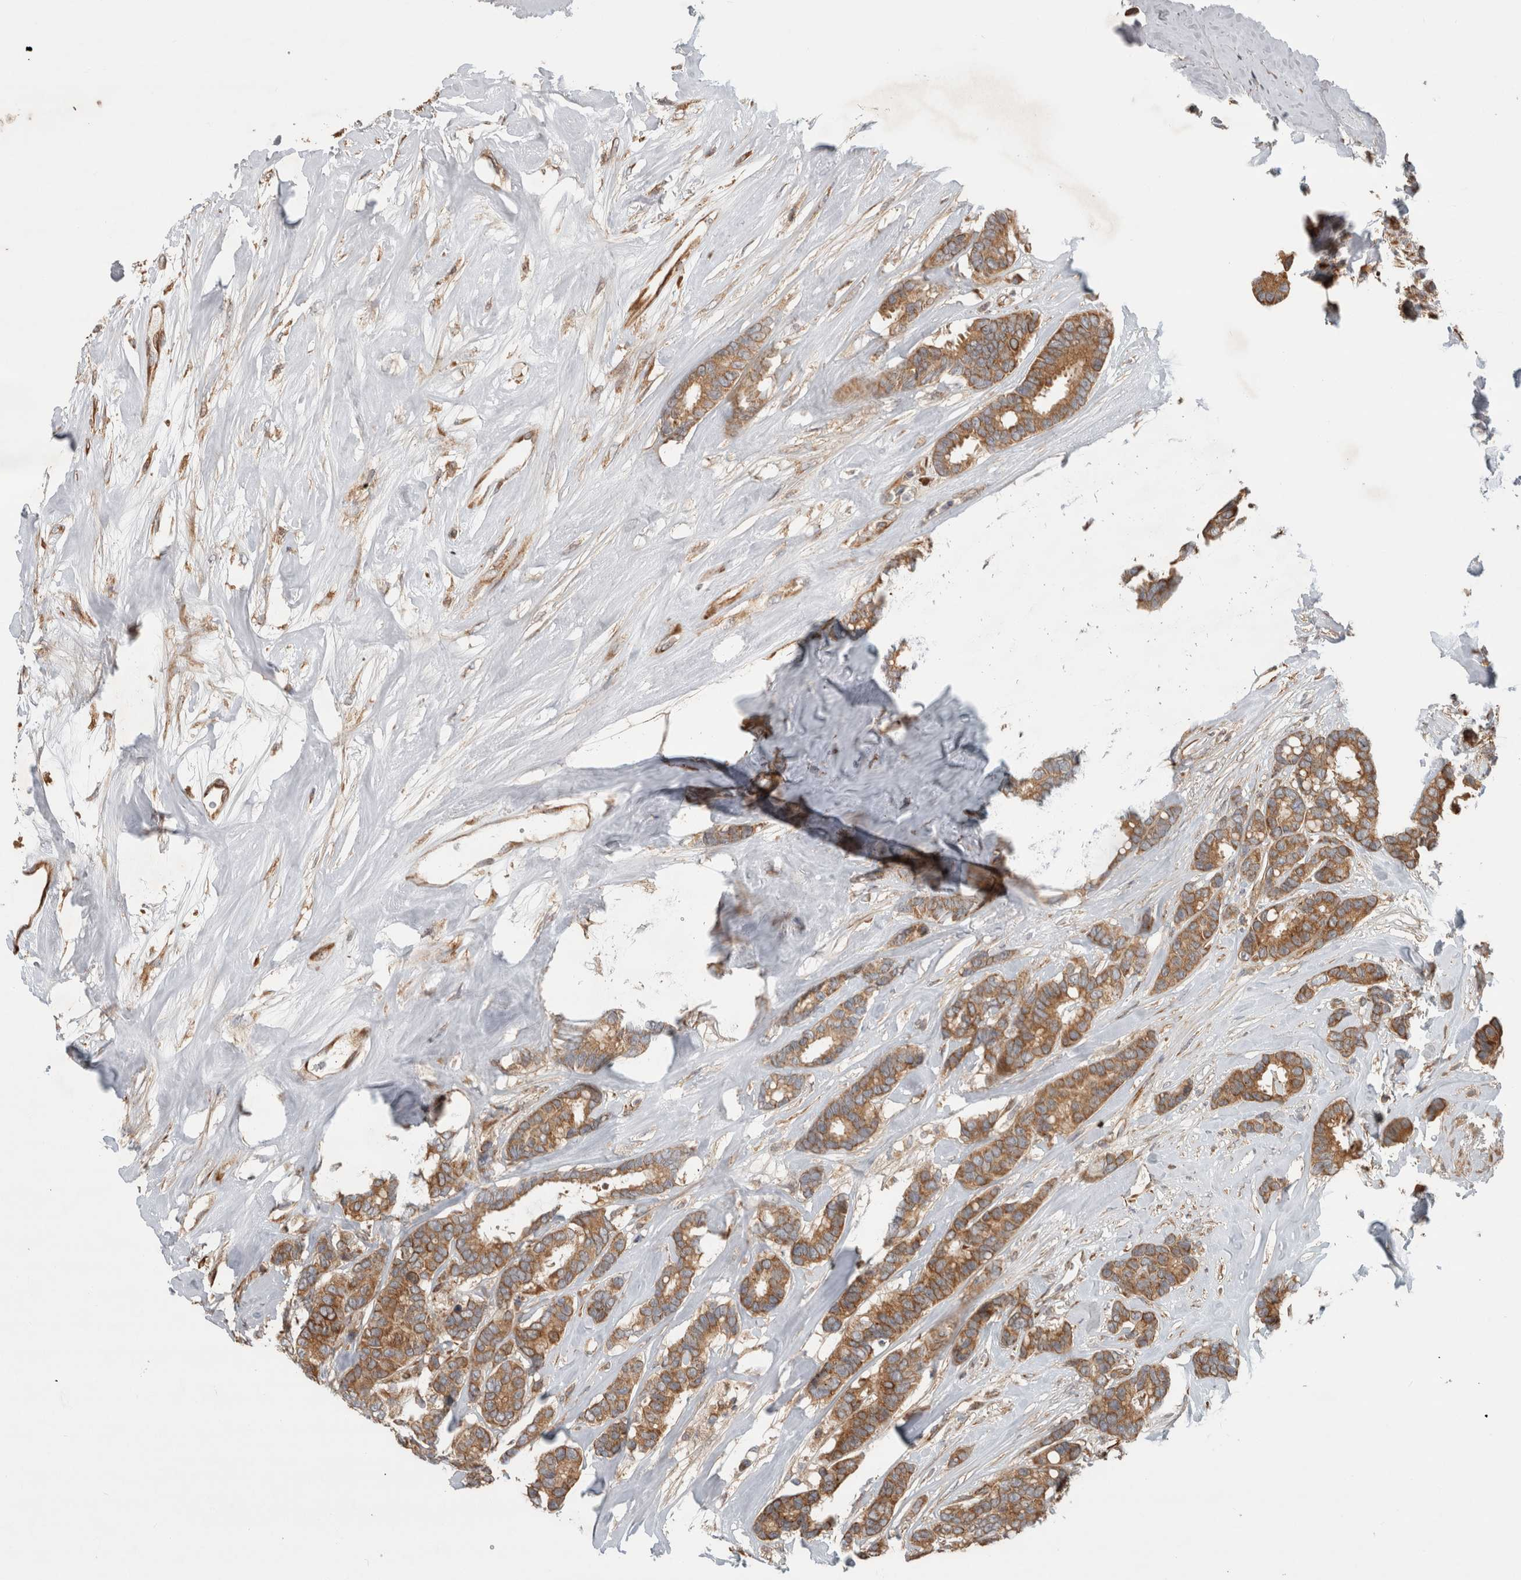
{"staining": {"intensity": "moderate", "quantity": ">75%", "location": "cytoplasmic/membranous"}, "tissue": "breast cancer", "cell_type": "Tumor cells", "image_type": "cancer", "snomed": [{"axis": "morphology", "description": "Duct carcinoma"}, {"axis": "topography", "description": "Breast"}], "caption": "Approximately >75% of tumor cells in human breast cancer (intraductal carcinoma) exhibit moderate cytoplasmic/membranous protein staining as visualized by brown immunohistochemical staining.", "gene": "TUBD1", "patient": {"sex": "female", "age": 87}}